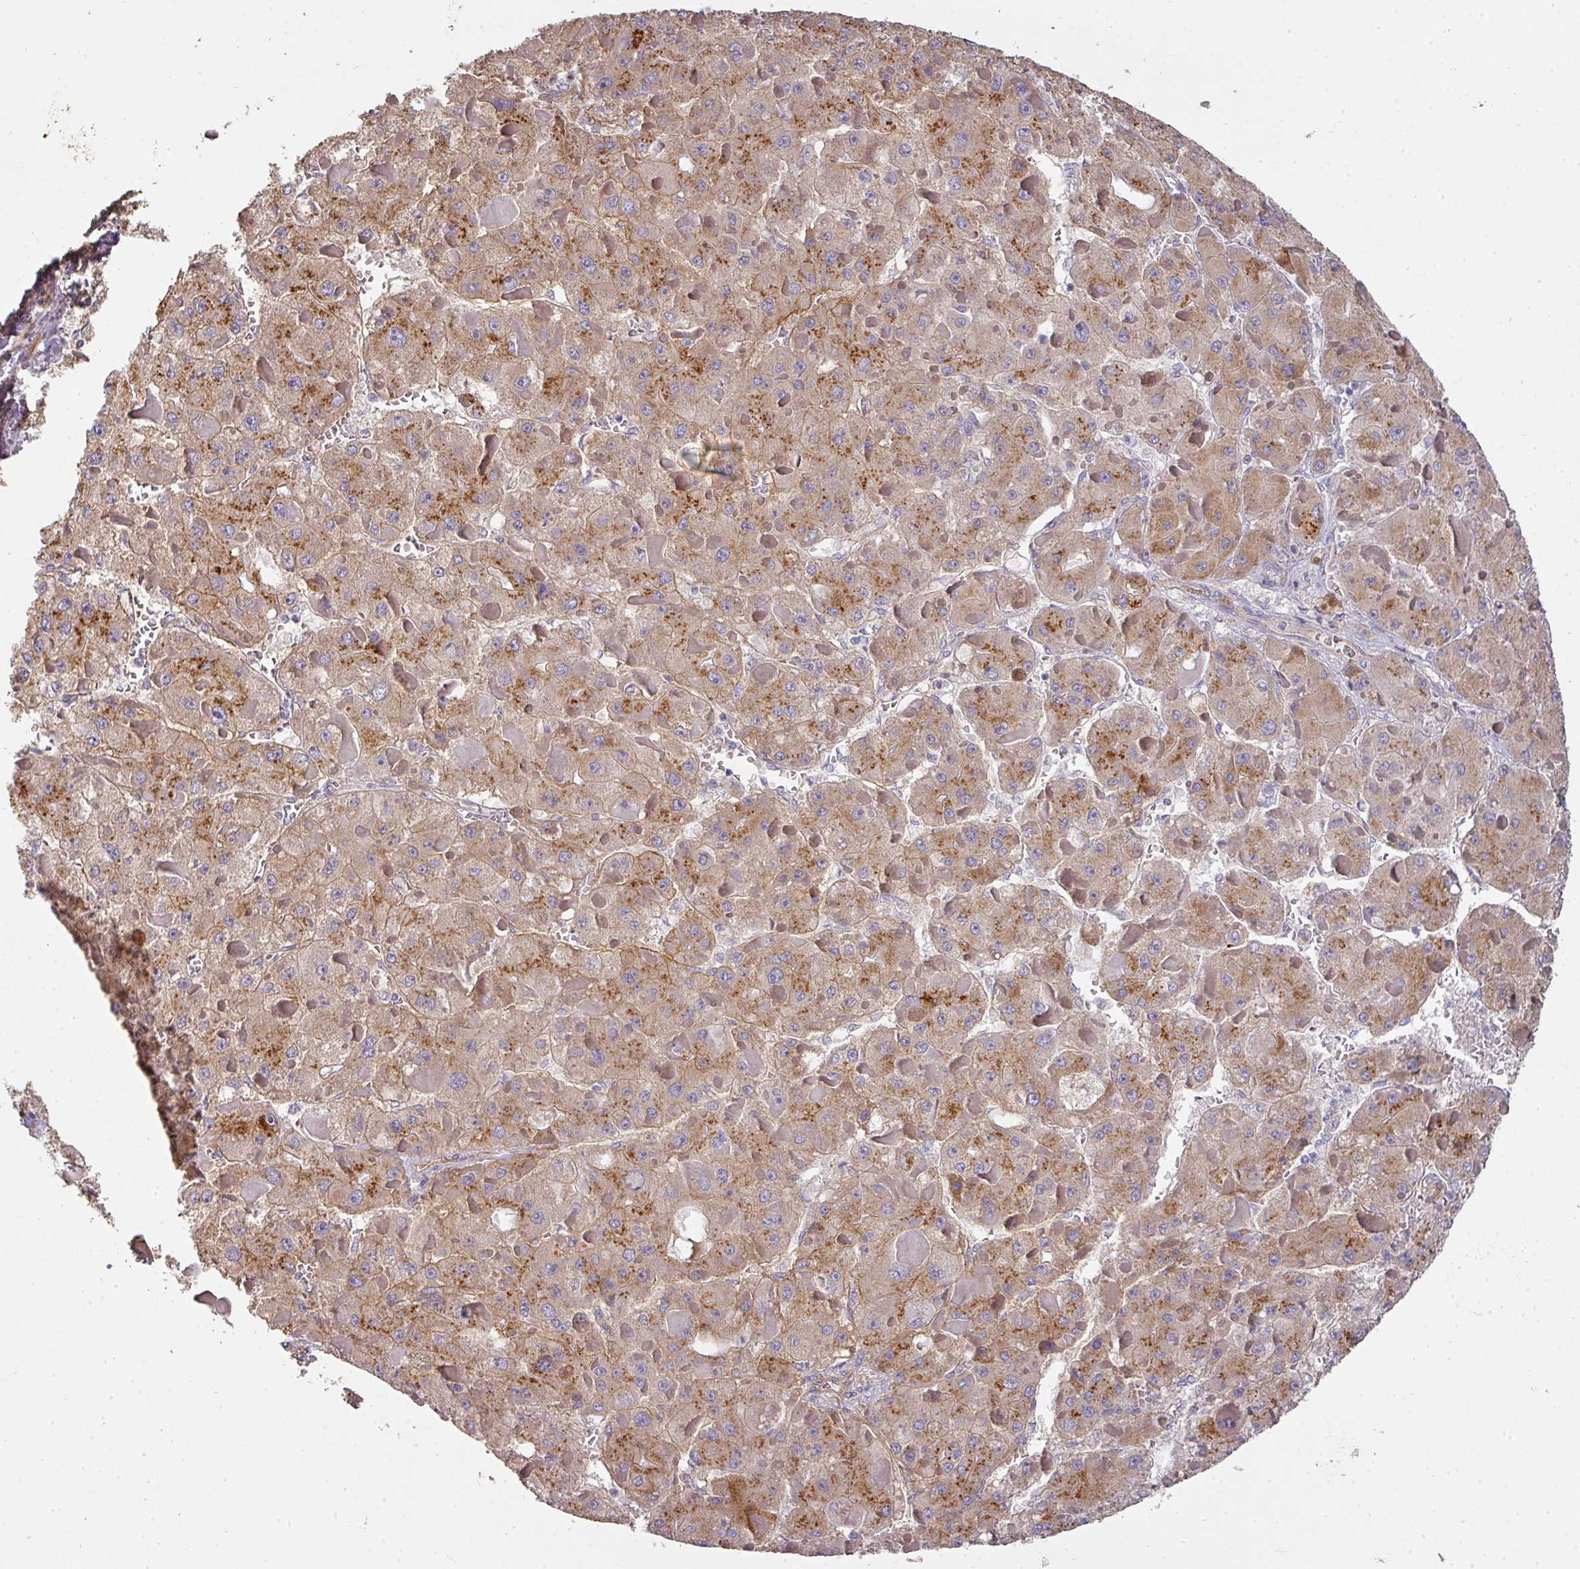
{"staining": {"intensity": "moderate", "quantity": "25%-75%", "location": "cytoplasmic/membranous"}, "tissue": "liver cancer", "cell_type": "Tumor cells", "image_type": "cancer", "snomed": [{"axis": "morphology", "description": "Carcinoma, Hepatocellular, NOS"}, {"axis": "topography", "description": "Liver"}], "caption": "This micrograph demonstrates IHC staining of human hepatocellular carcinoma (liver), with medium moderate cytoplasmic/membranous positivity in approximately 25%-75% of tumor cells.", "gene": "PCDH1", "patient": {"sex": "female", "age": 73}}